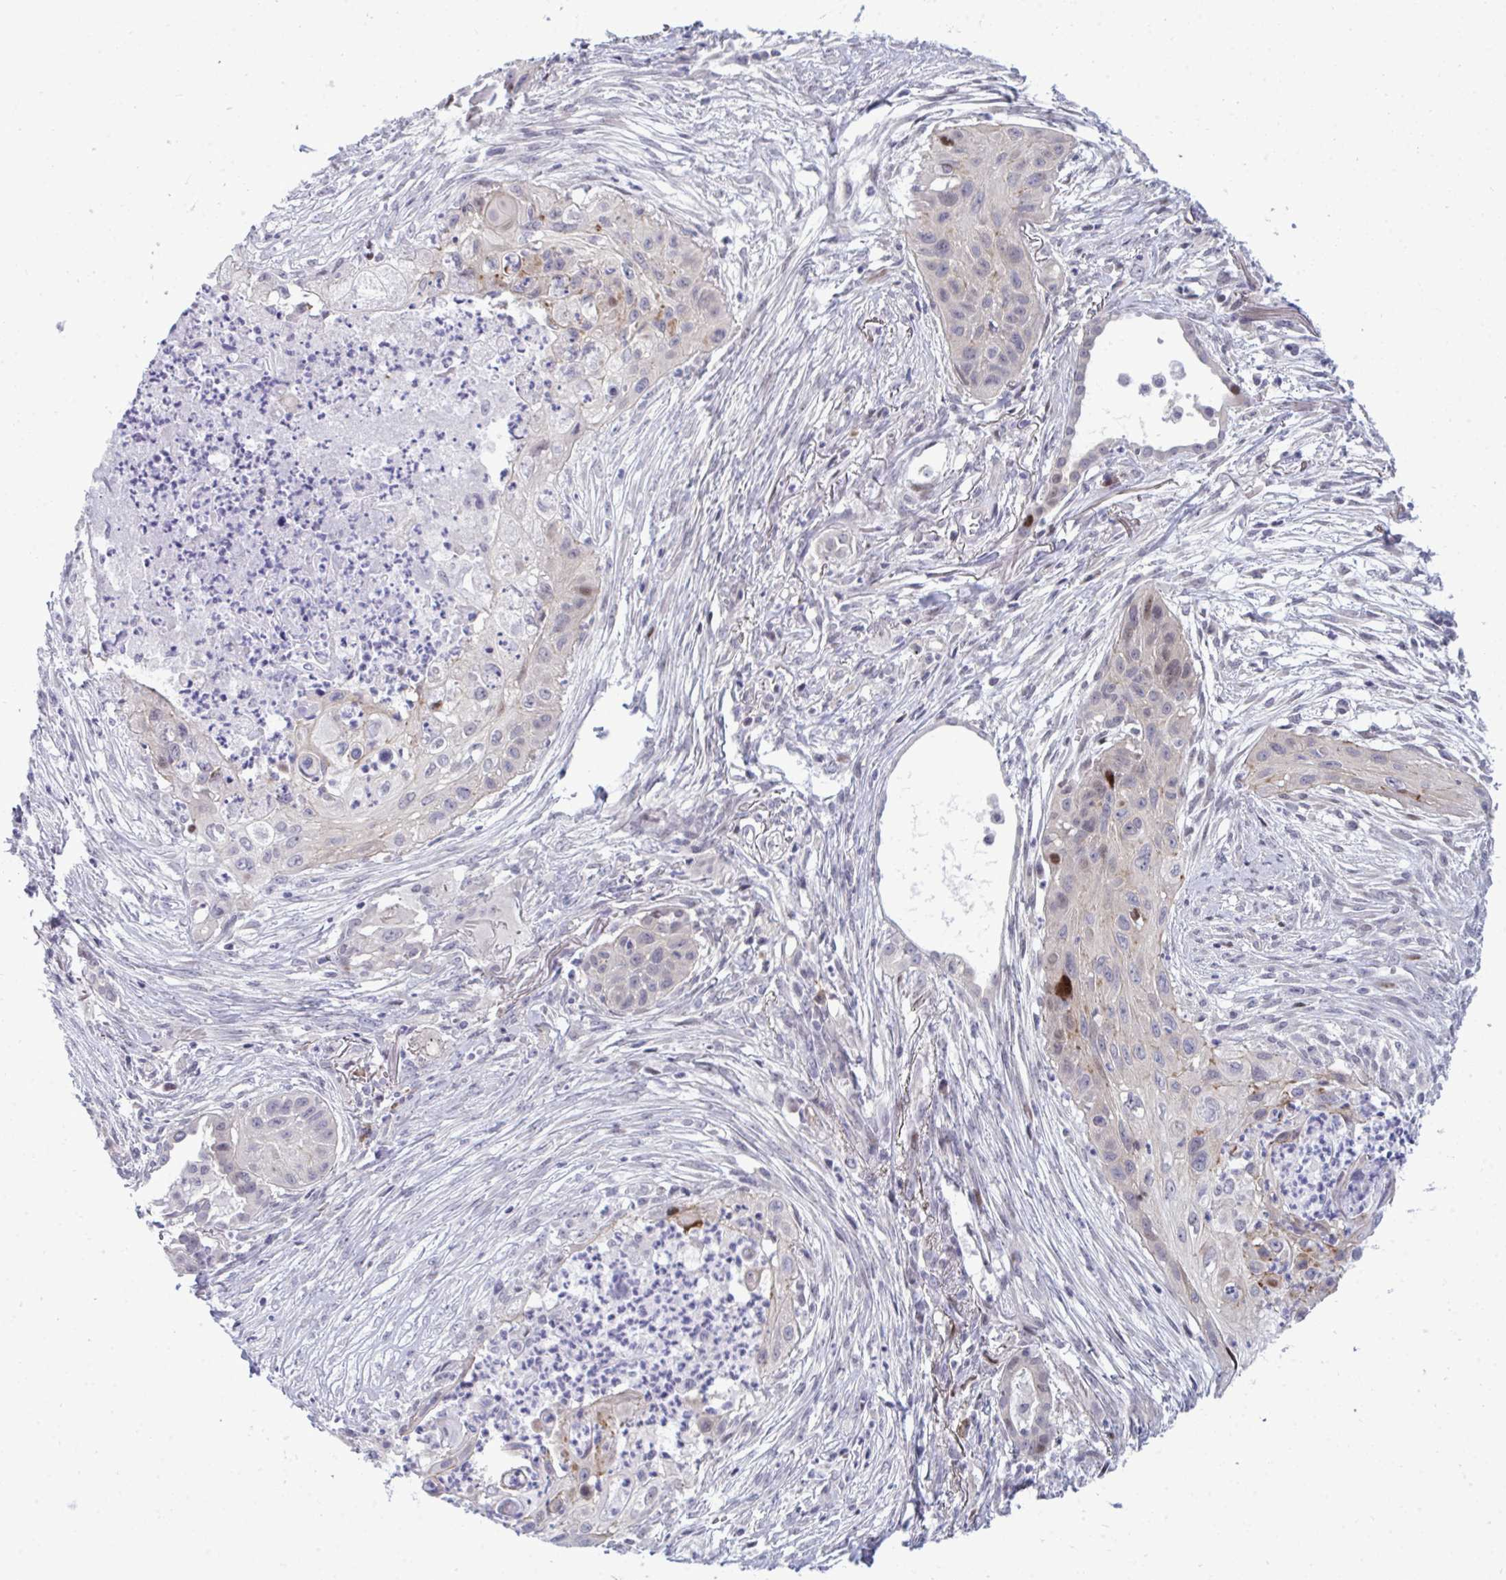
{"staining": {"intensity": "moderate", "quantity": "<25%", "location": "nuclear"}, "tissue": "lung cancer", "cell_type": "Tumor cells", "image_type": "cancer", "snomed": [{"axis": "morphology", "description": "Squamous cell carcinoma, NOS"}, {"axis": "topography", "description": "Lung"}], "caption": "Brown immunohistochemical staining in lung cancer exhibits moderate nuclear staining in about <25% of tumor cells. (IHC, brightfield microscopy, high magnification).", "gene": "TAB1", "patient": {"sex": "male", "age": 71}}